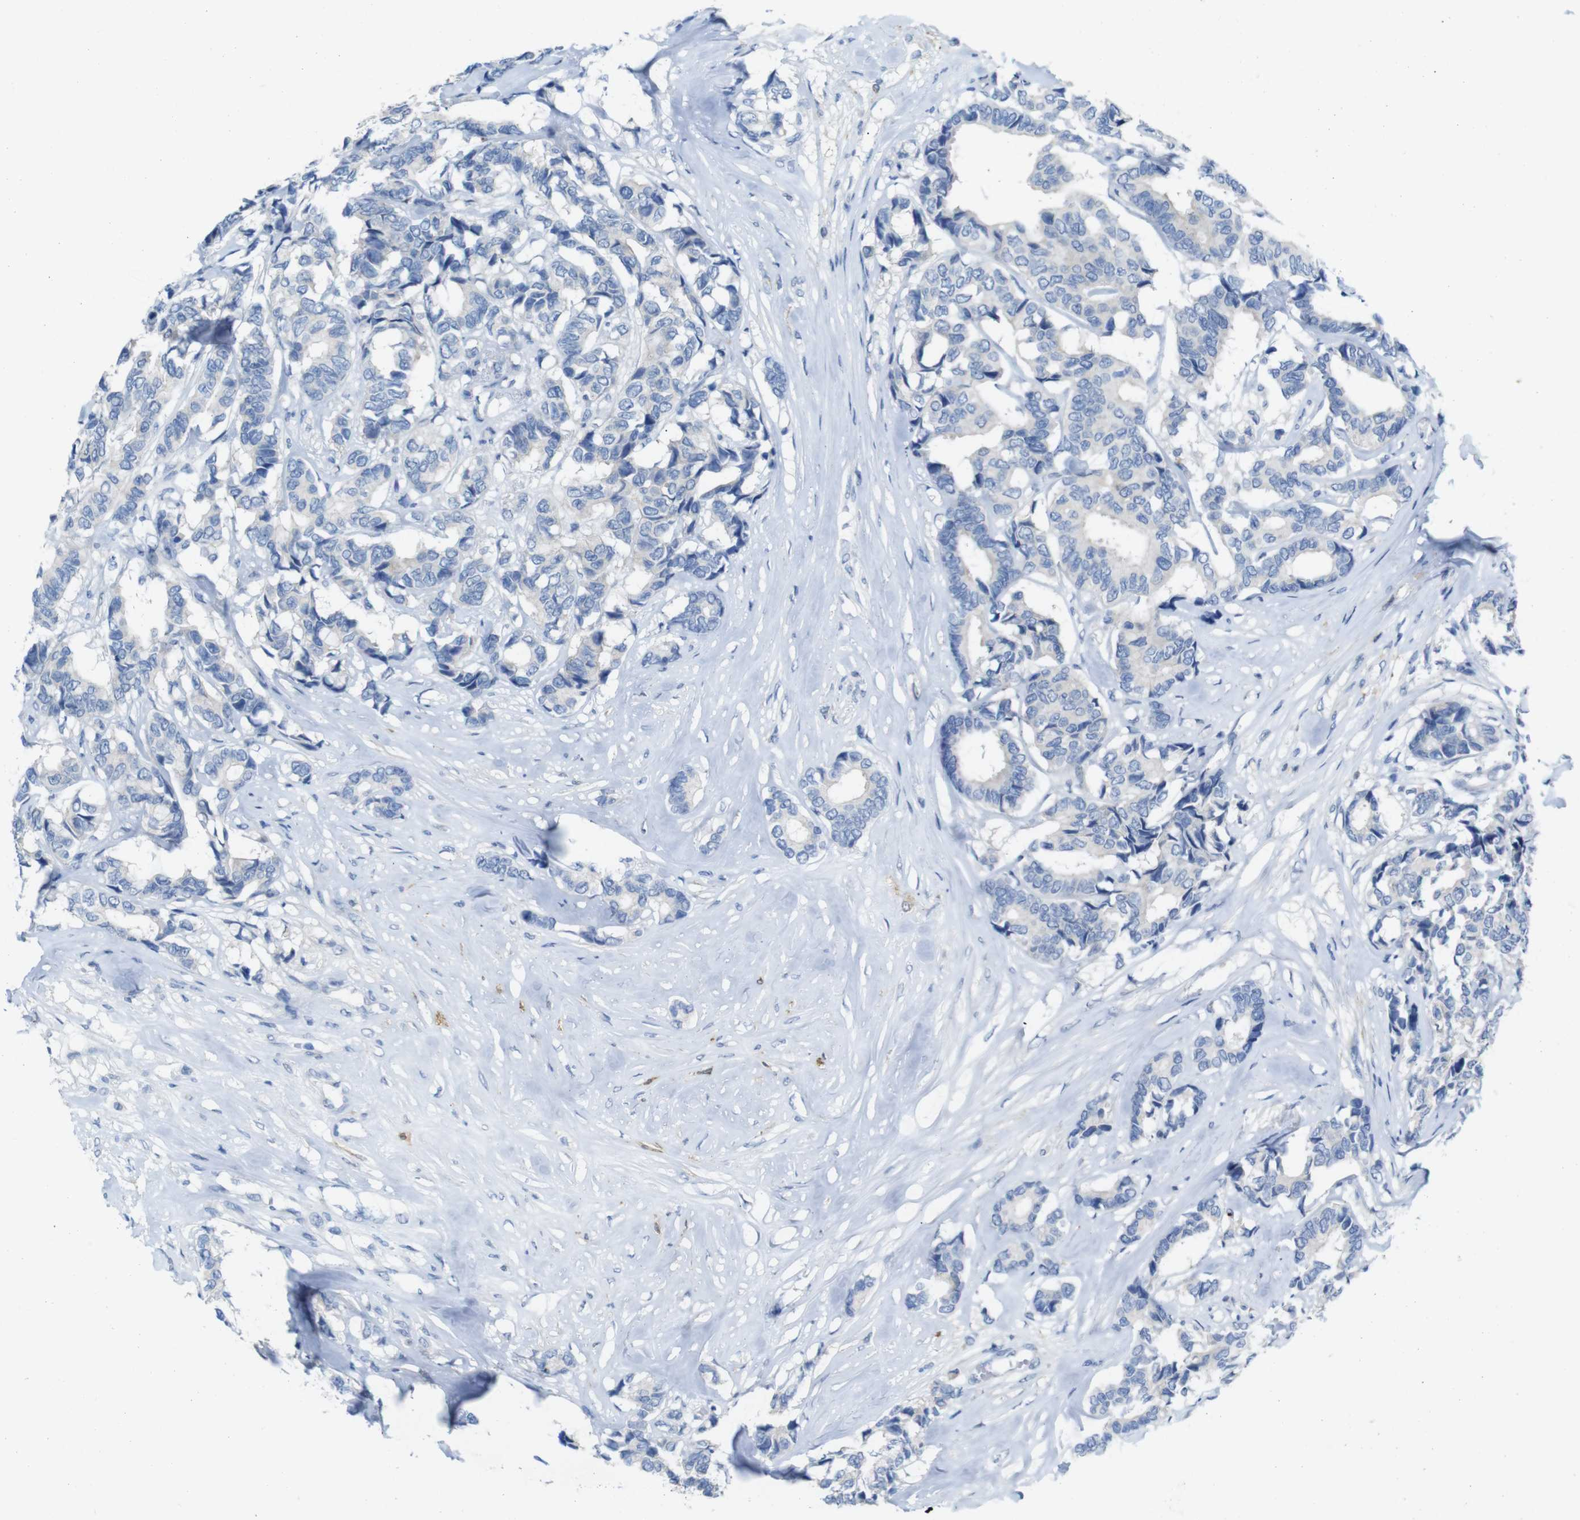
{"staining": {"intensity": "negative", "quantity": "none", "location": "none"}, "tissue": "breast cancer", "cell_type": "Tumor cells", "image_type": "cancer", "snomed": [{"axis": "morphology", "description": "Duct carcinoma"}, {"axis": "topography", "description": "Breast"}], "caption": "Immunohistochemical staining of human infiltrating ductal carcinoma (breast) shows no significant expression in tumor cells.", "gene": "C1orf210", "patient": {"sex": "female", "age": 87}}